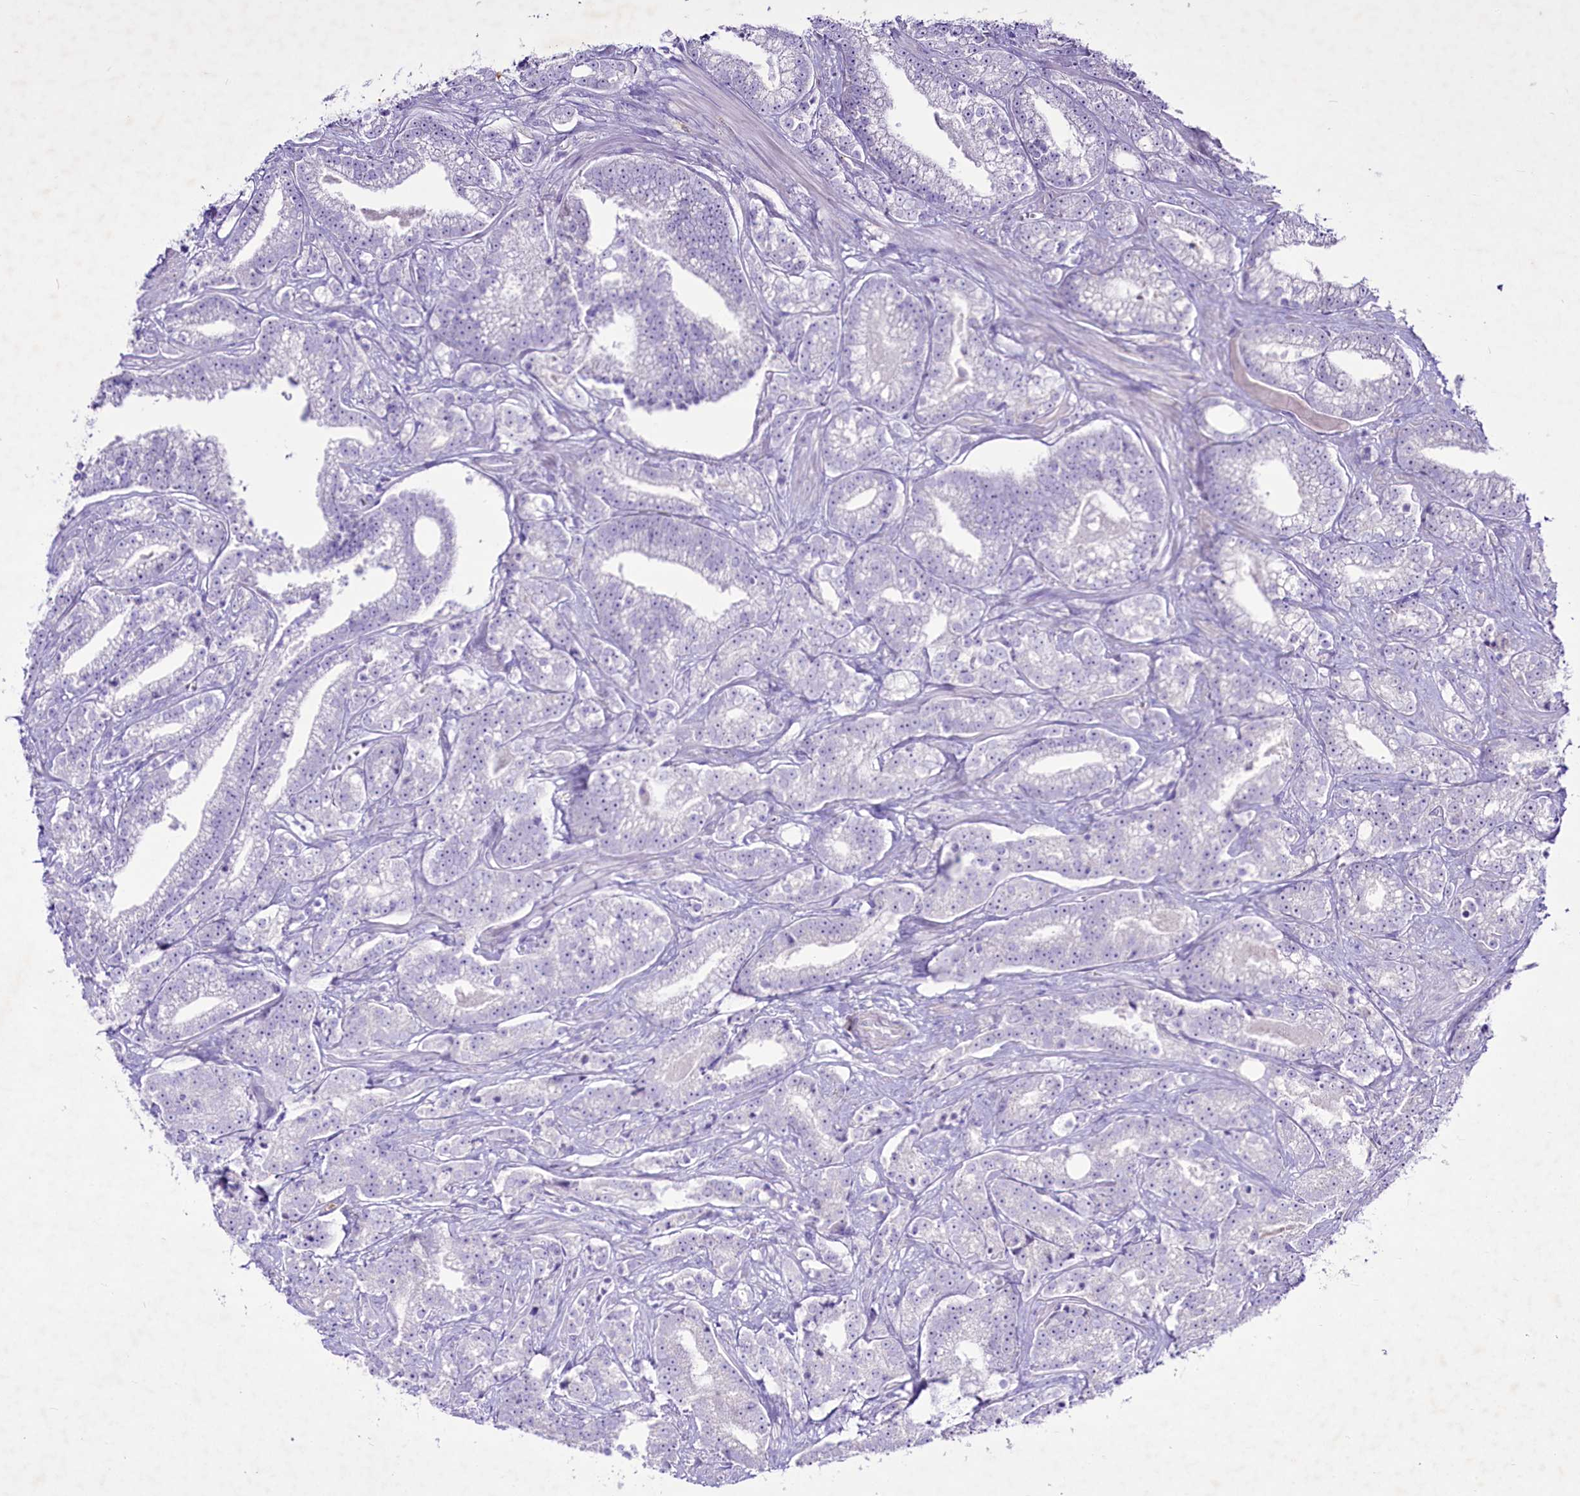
{"staining": {"intensity": "negative", "quantity": "none", "location": "none"}, "tissue": "prostate cancer", "cell_type": "Tumor cells", "image_type": "cancer", "snomed": [{"axis": "morphology", "description": "Adenocarcinoma, High grade"}, {"axis": "topography", "description": "Prostate"}], "caption": "This micrograph is of prostate high-grade adenocarcinoma stained with immunohistochemistry to label a protein in brown with the nuclei are counter-stained blue. There is no staining in tumor cells. Nuclei are stained in blue.", "gene": "FAM209B", "patient": {"sex": "male", "age": 67}}